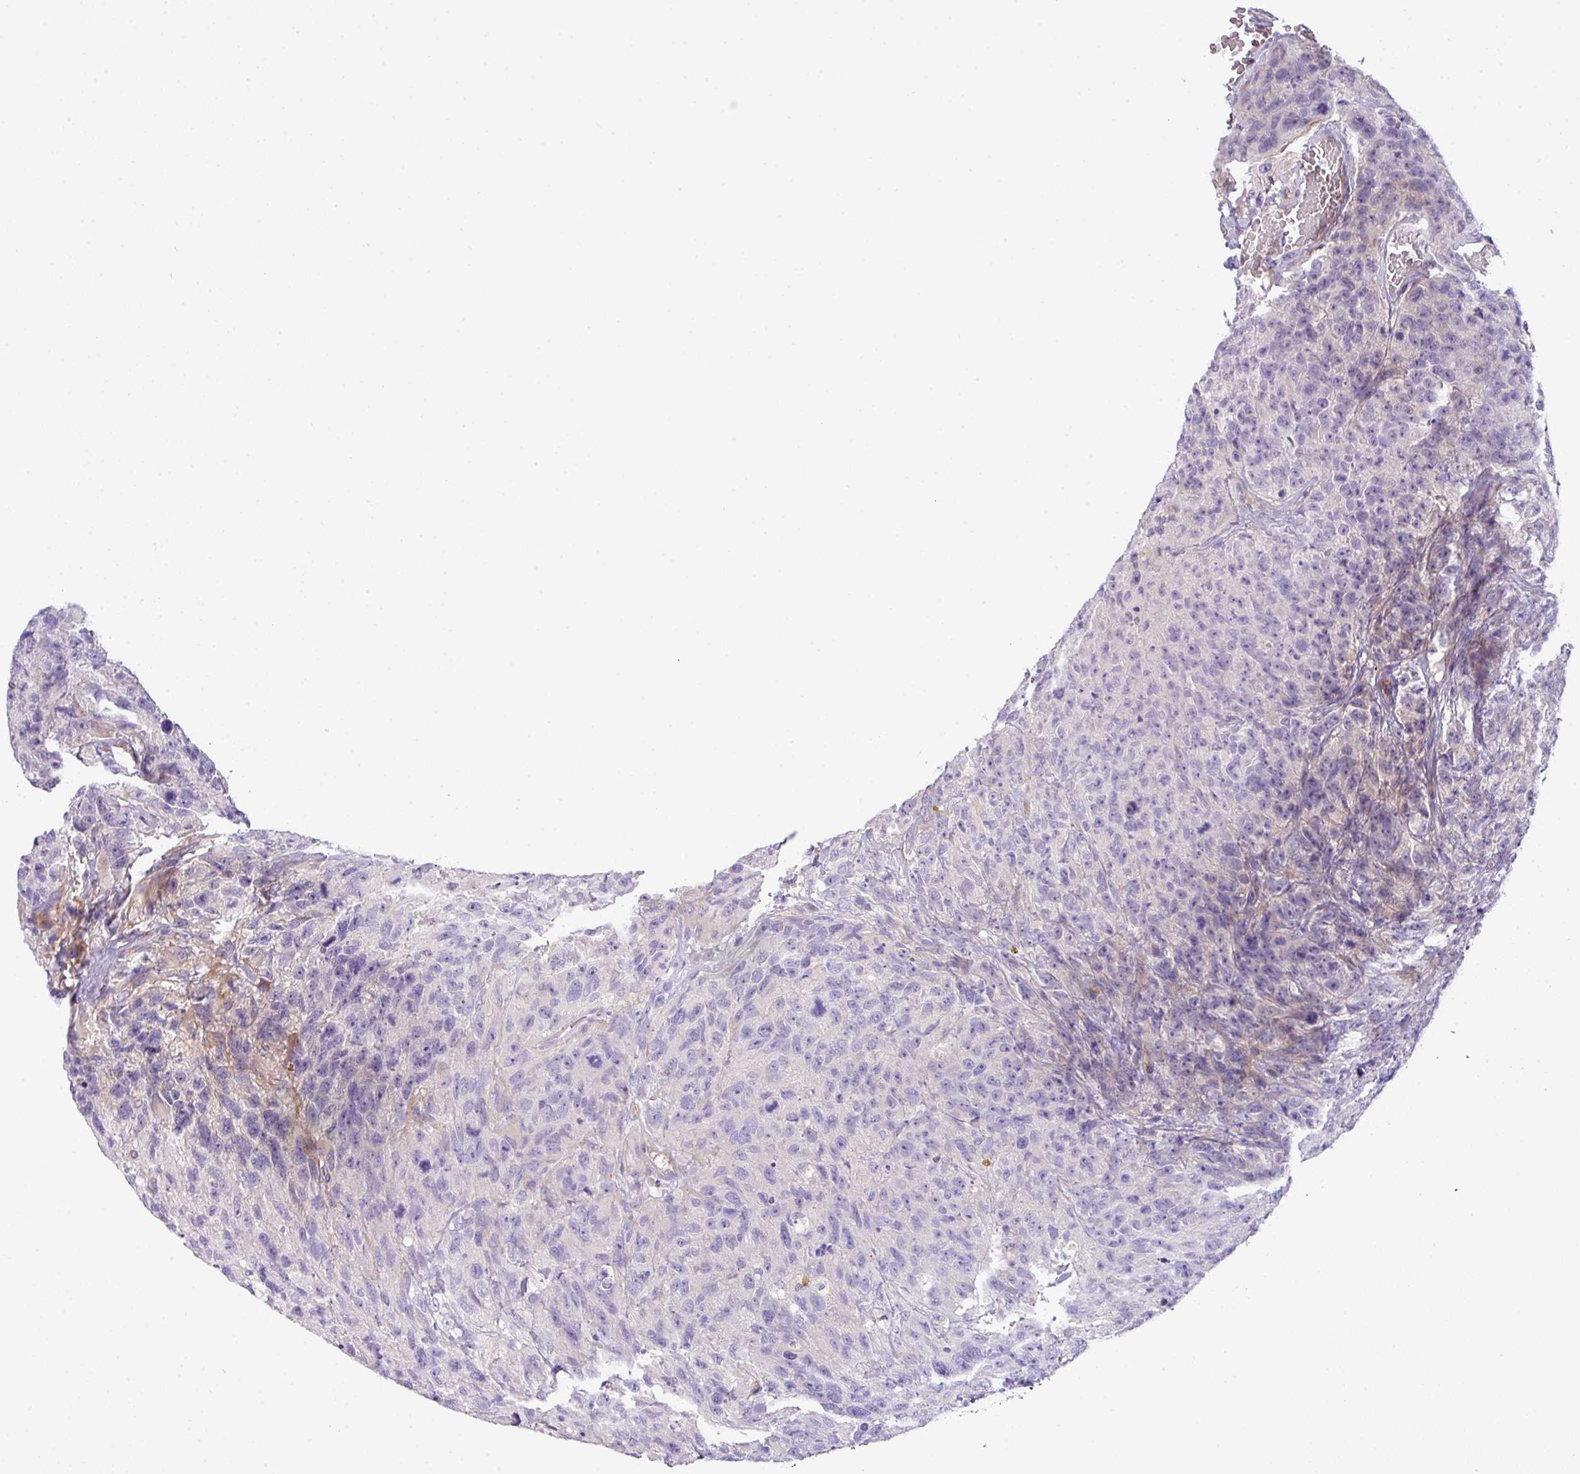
{"staining": {"intensity": "negative", "quantity": "none", "location": "none"}, "tissue": "glioma", "cell_type": "Tumor cells", "image_type": "cancer", "snomed": [{"axis": "morphology", "description": "Glioma, malignant, High grade"}, {"axis": "topography", "description": "Brain"}], "caption": "This is an immunohistochemistry (IHC) photomicrograph of glioma. There is no expression in tumor cells.", "gene": "PIK3R5", "patient": {"sex": "male", "age": 69}}